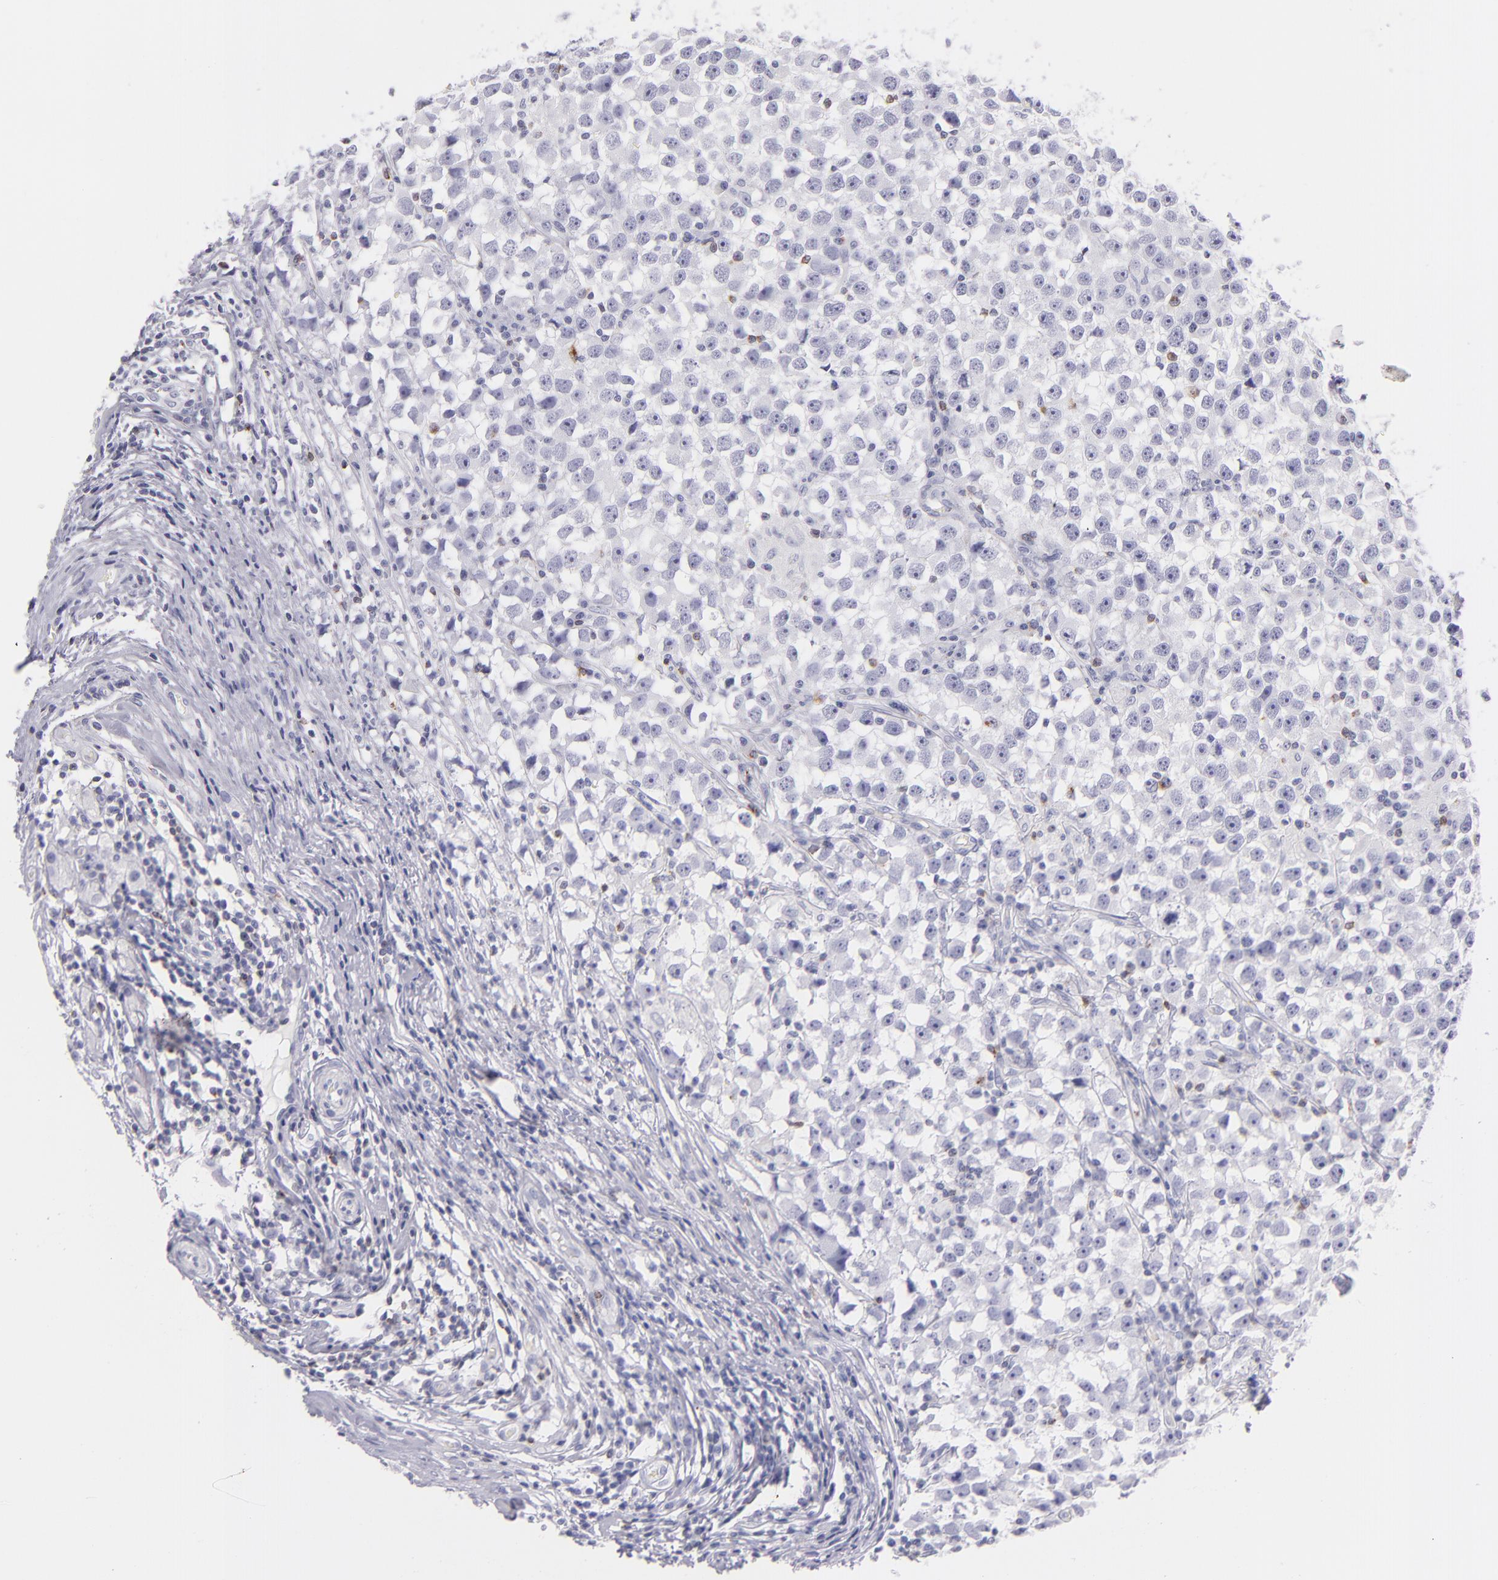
{"staining": {"intensity": "negative", "quantity": "none", "location": "none"}, "tissue": "testis cancer", "cell_type": "Tumor cells", "image_type": "cancer", "snomed": [{"axis": "morphology", "description": "Seminoma, NOS"}, {"axis": "topography", "description": "Testis"}], "caption": "Tumor cells show no significant staining in testis seminoma.", "gene": "PRF1", "patient": {"sex": "male", "age": 33}}